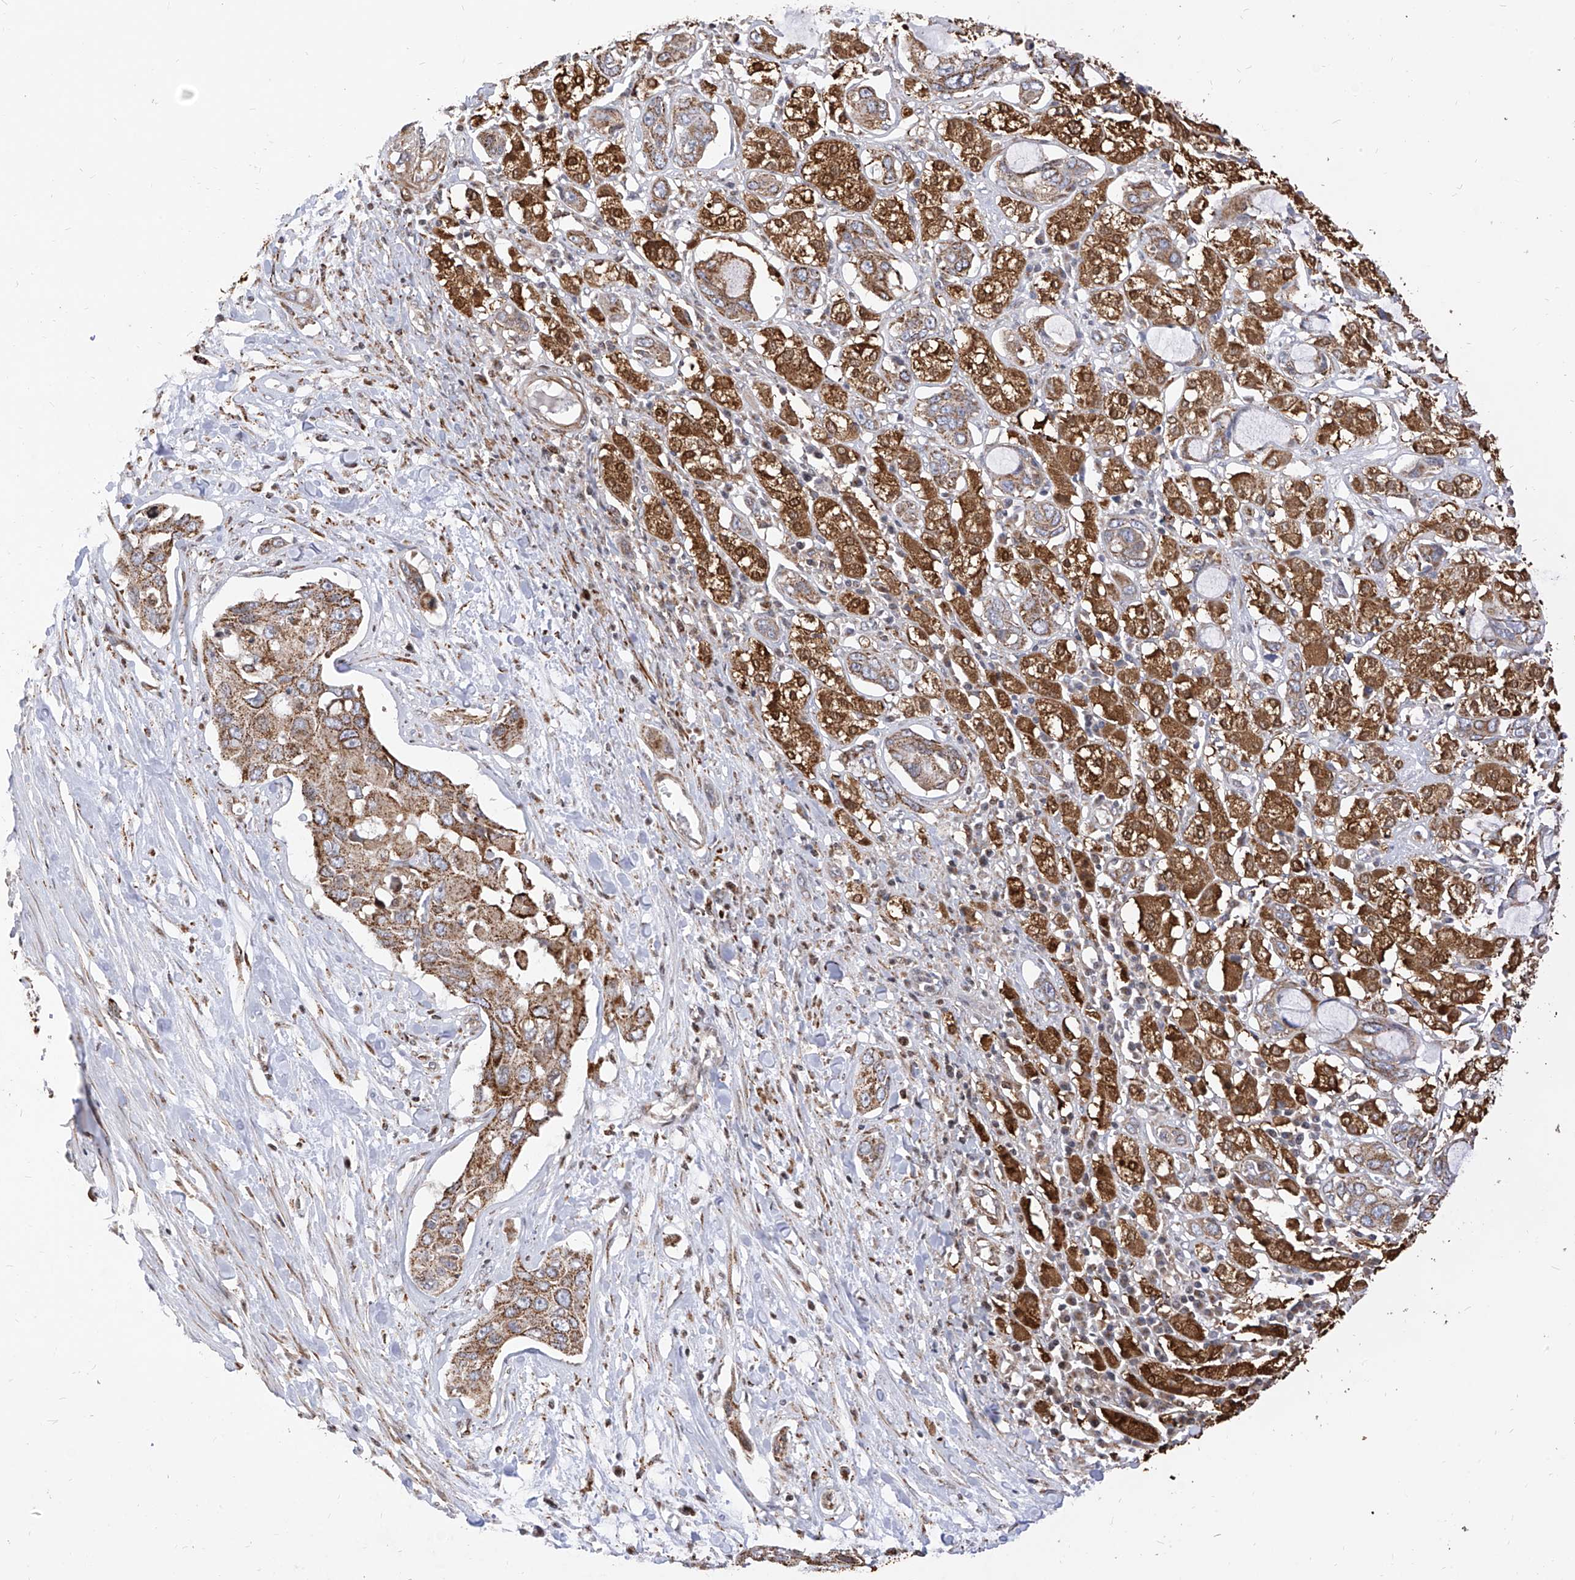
{"staining": {"intensity": "moderate", "quantity": ">75%", "location": "cytoplasmic/membranous"}, "tissue": "pancreatic cancer", "cell_type": "Tumor cells", "image_type": "cancer", "snomed": [{"axis": "morphology", "description": "Adenocarcinoma, NOS"}, {"axis": "topography", "description": "Pancreas"}], "caption": "Brown immunohistochemical staining in pancreatic cancer (adenocarcinoma) demonstrates moderate cytoplasmic/membranous staining in approximately >75% of tumor cells.", "gene": "TTLL8", "patient": {"sex": "female", "age": 60}}